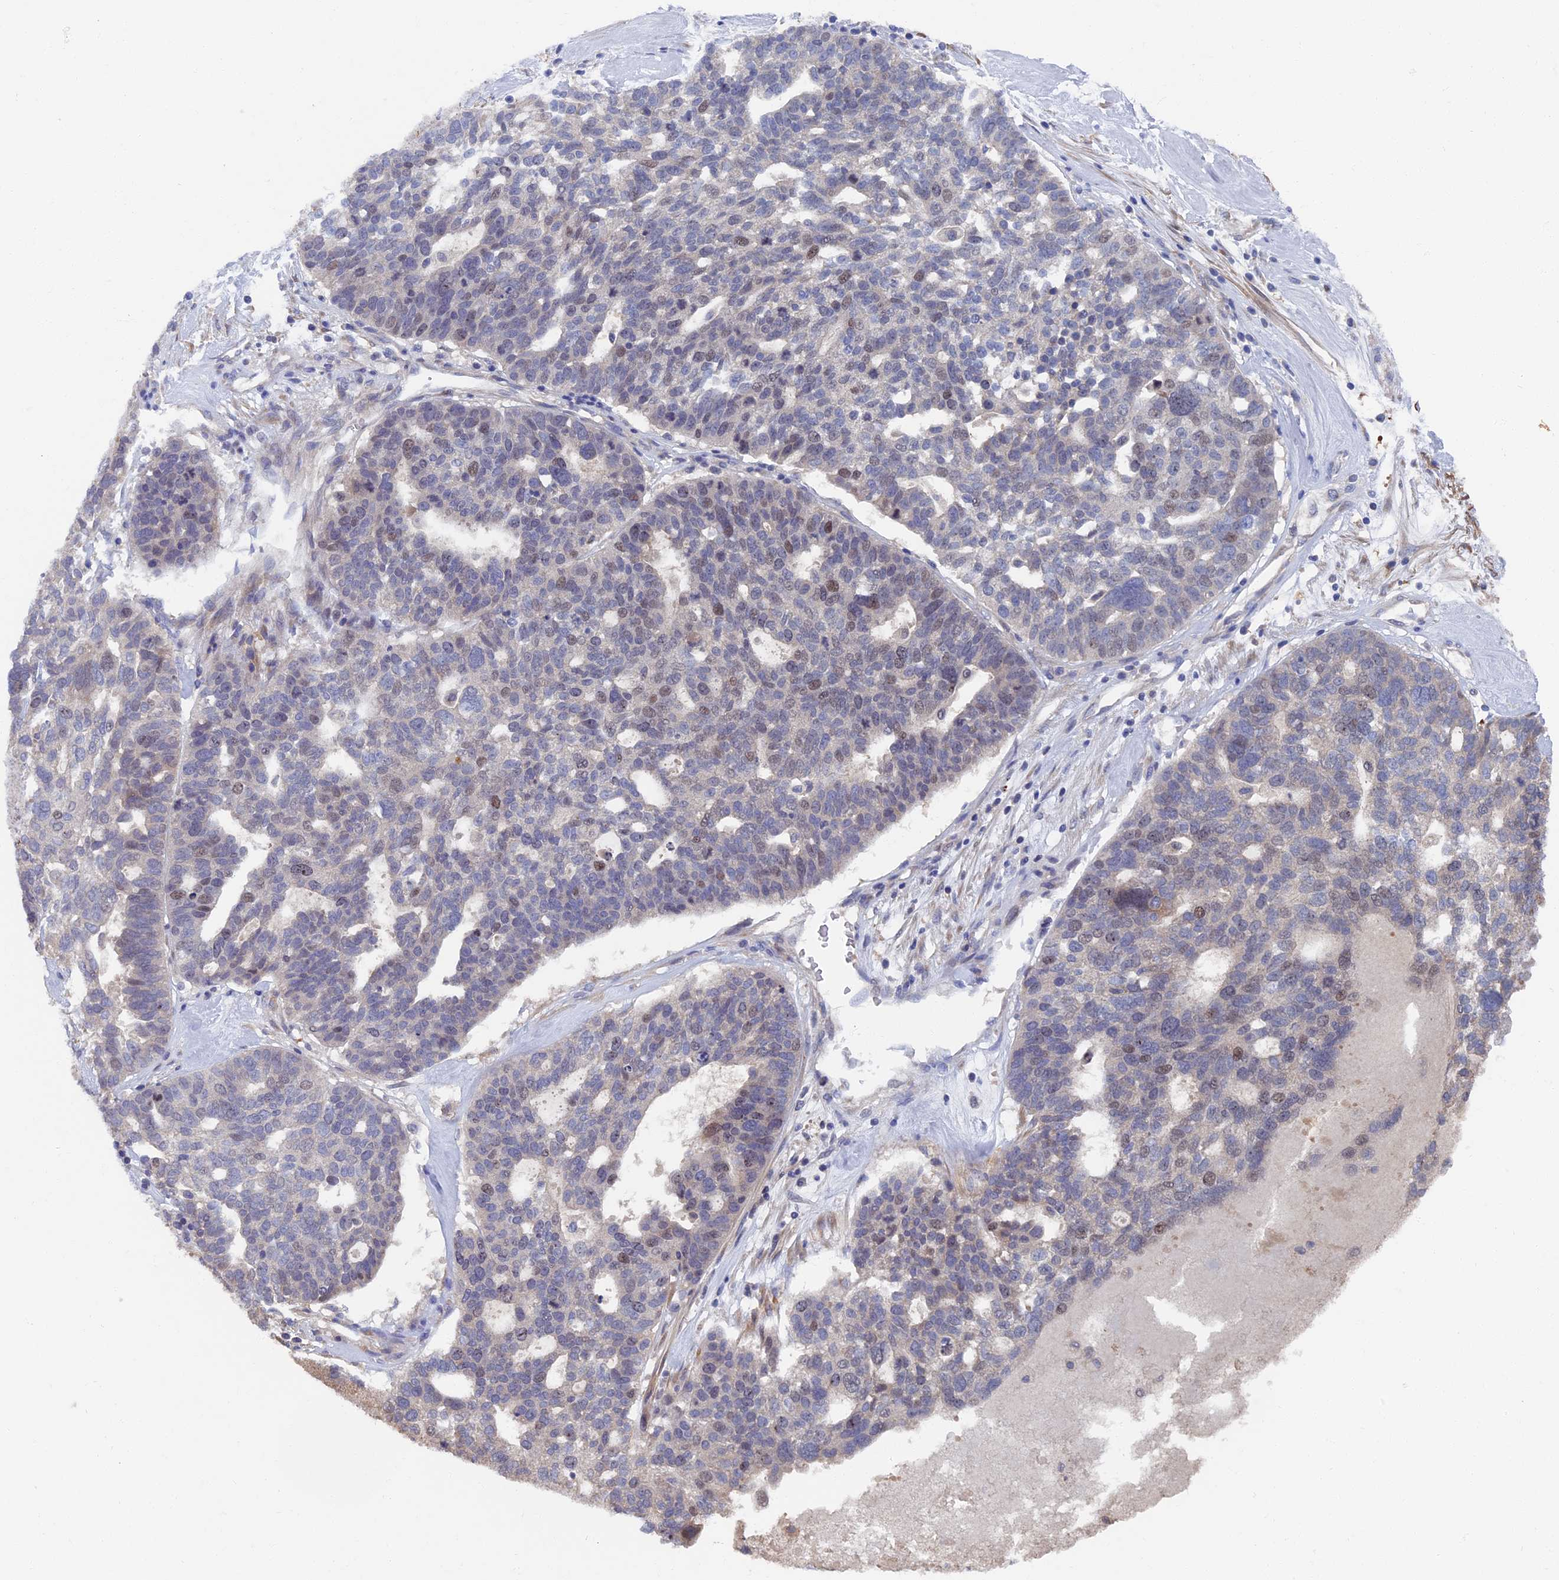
{"staining": {"intensity": "weak", "quantity": "<25%", "location": "nuclear"}, "tissue": "ovarian cancer", "cell_type": "Tumor cells", "image_type": "cancer", "snomed": [{"axis": "morphology", "description": "Cystadenocarcinoma, serous, NOS"}, {"axis": "topography", "description": "Ovary"}], "caption": "There is no significant staining in tumor cells of ovarian serous cystadenocarcinoma.", "gene": "TNK2", "patient": {"sex": "female", "age": 59}}